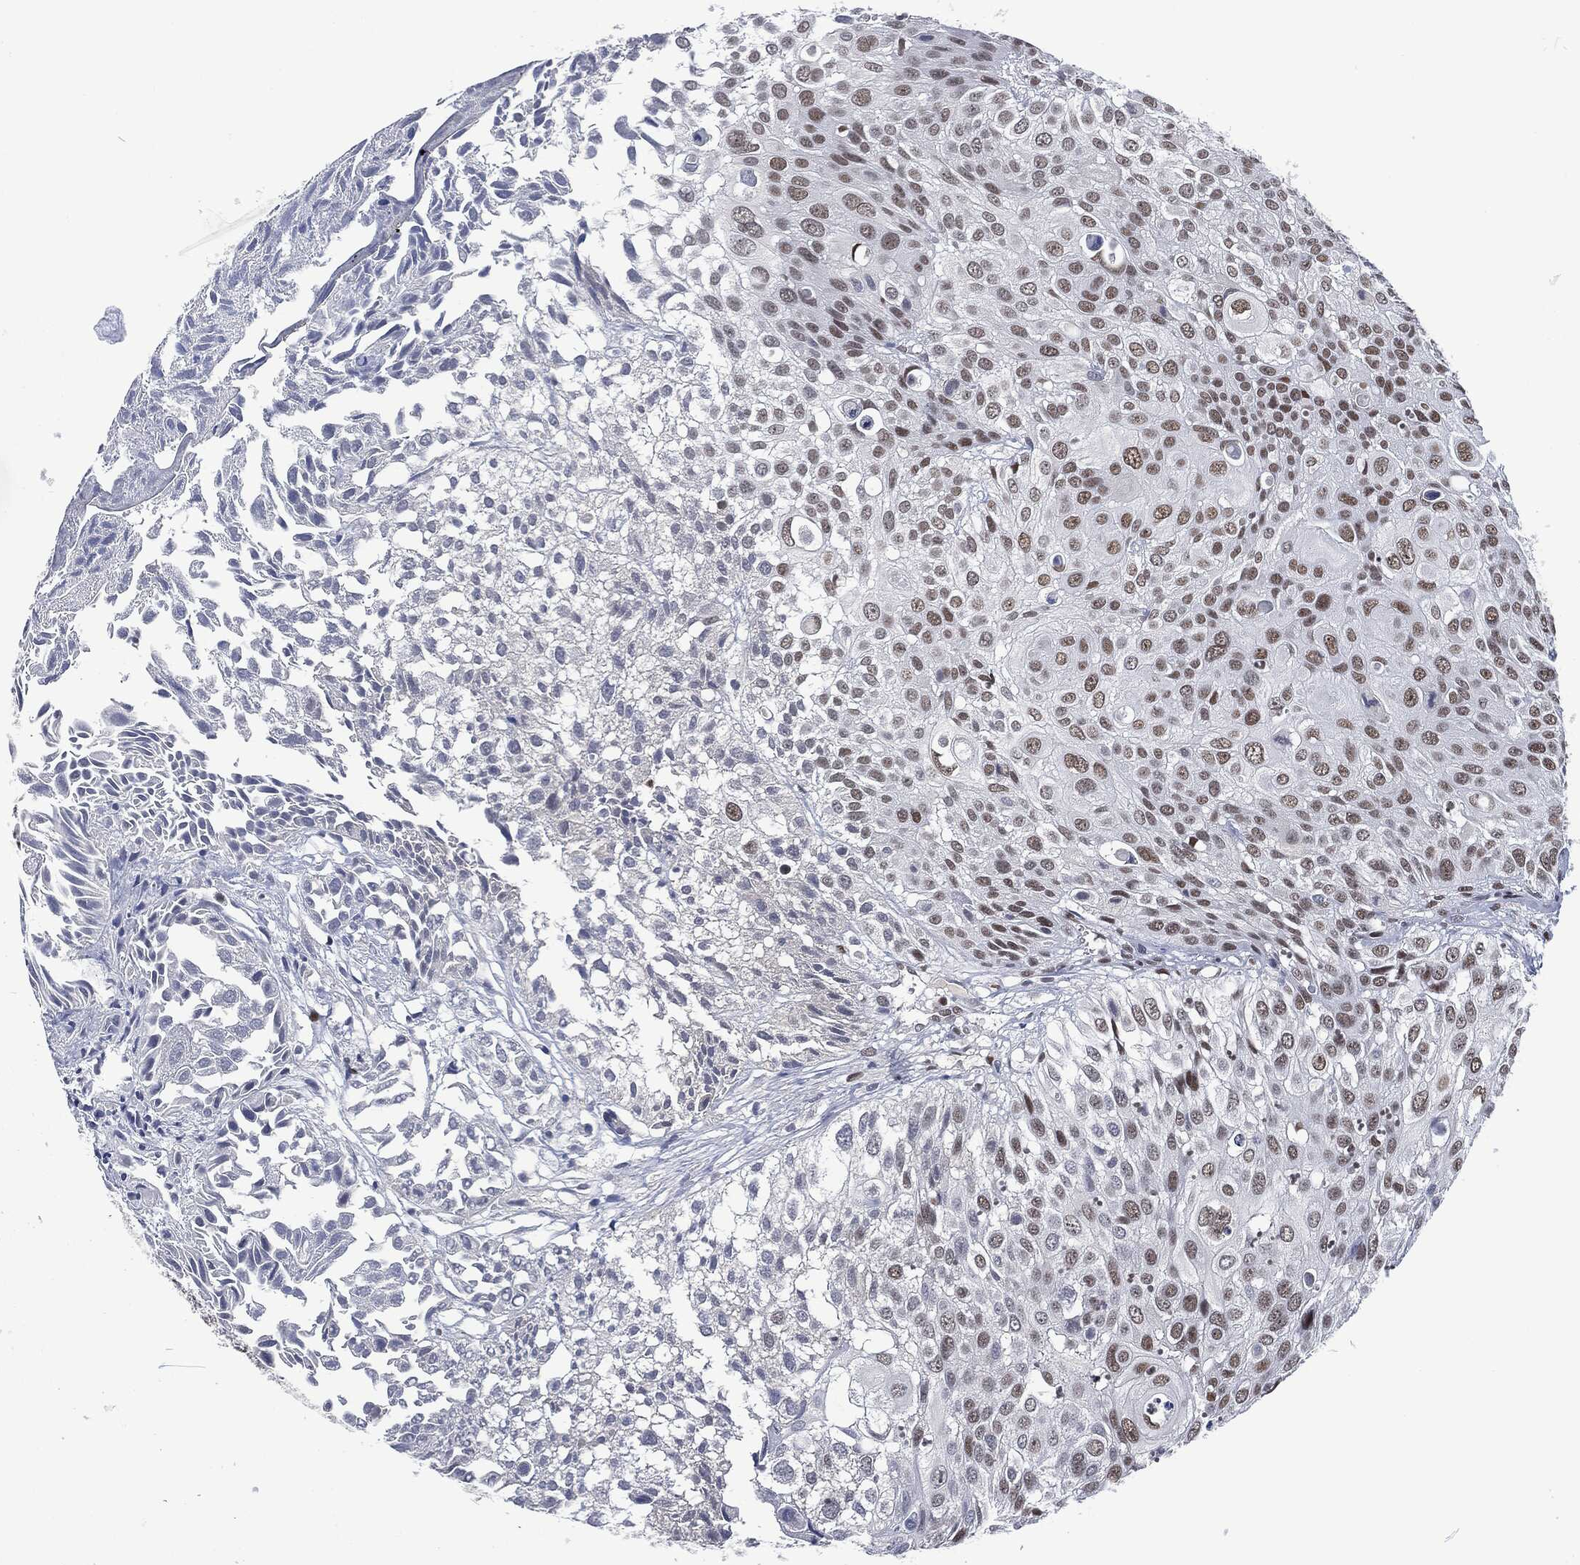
{"staining": {"intensity": "moderate", "quantity": "25%-75%", "location": "nuclear"}, "tissue": "urothelial cancer", "cell_type": "Tumor cells", "image_type": "cancer", "snomed": [{"axis": "morphology", "description": "Urothelial carcinoma, High grade"}, {"axis": "topography", "description": "Urinary bladder"}], "caption": "A brown stain shows moderate nuclear positivity of a protein in human urothelial cancer tumor cells. (DAB = brown stain, brightfield microscopy at high magnification).", "gene": "DCPS", "patient": {"sex": "female", "age": 79}}